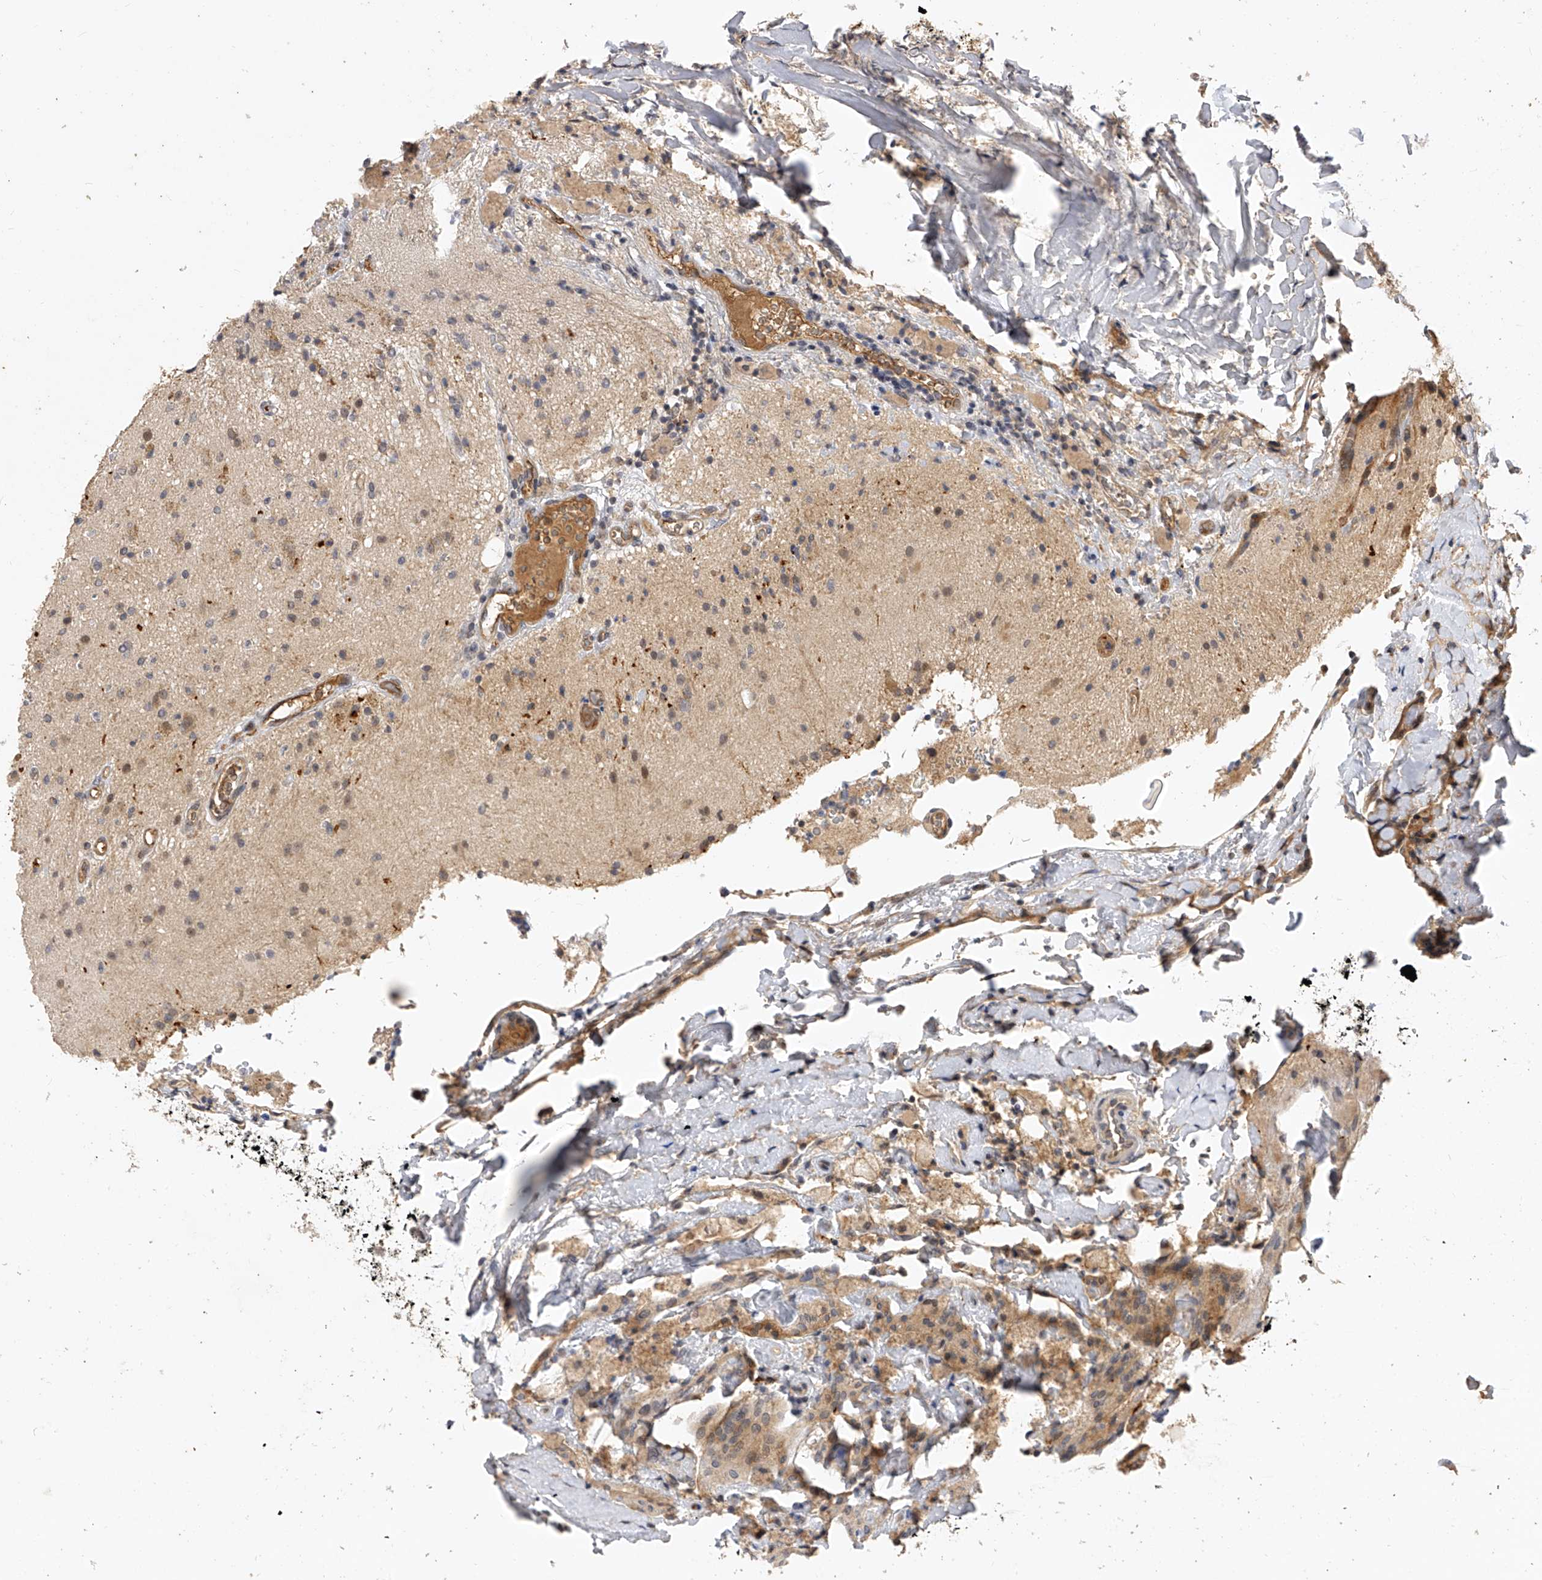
{"staining": {"intensity": "weak", "quantity": ">75%", "location": "cytoplasmic/membranous"}, "tissue": "glioma", "cell_type": "Tumor cells", "image_type": "cancer", "snomed": [{"axis": "morphology", "description": "Glioma, malignant, High grade"}, {"axis": "topography", "description": "Brain"}], "caption": "There is low levels of weak cytoplasmic/membranous expression in tumor cells of malignant glioma (high-grade), as demonstrated by immunohistochemical staining (brown color).", "gene": "CFAP410", "patient": {"sex": "male", "age": 34}}